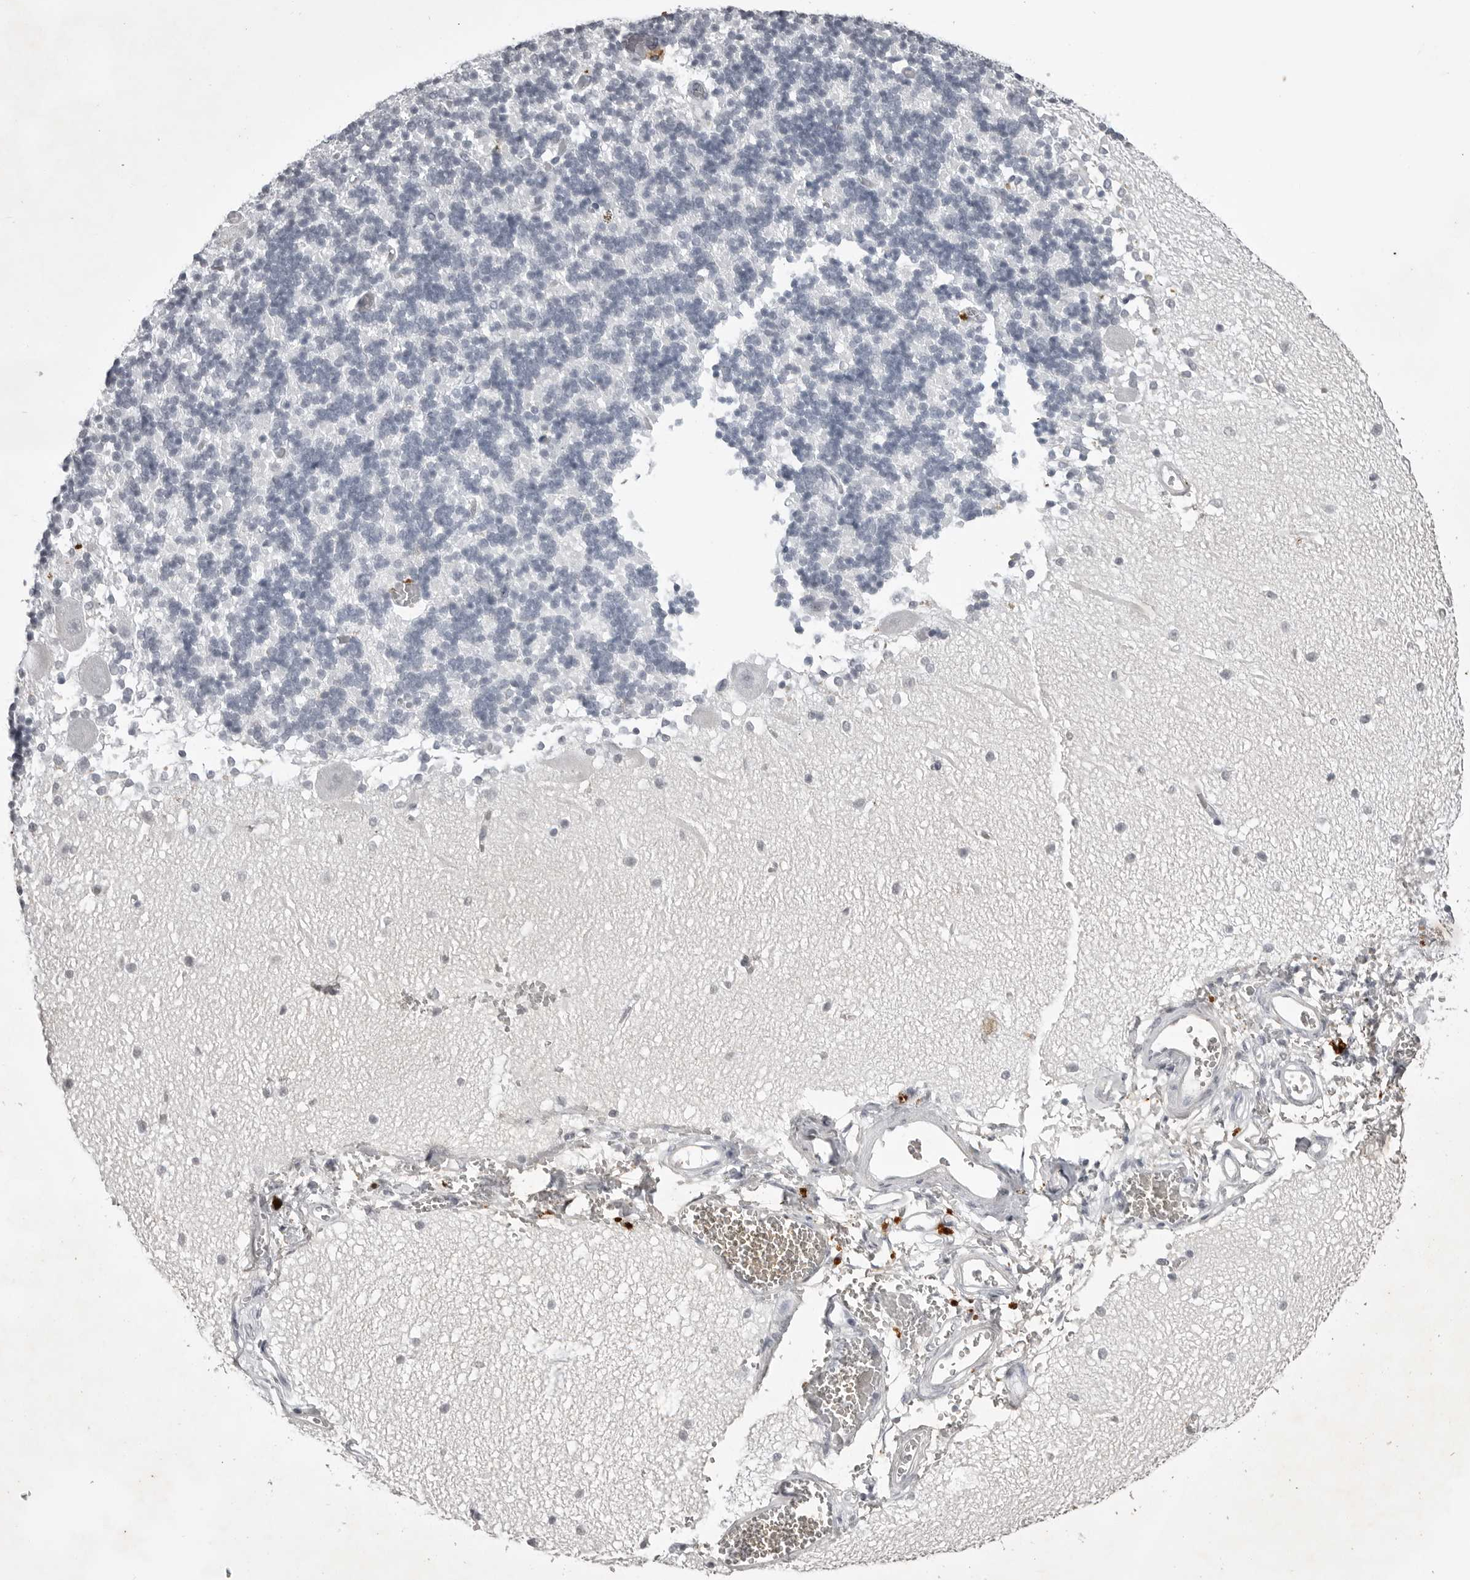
{"staining": {"intensity": "negative", "quantity": "none", "location": "none"}, "tissue": "cerebellum", "cell_type": "Cells in granular layer", "image_type": "normal", "snomed": [{"axis": "morphology", "description": "Normal tissue, NOS"}, {"axis": "topography", "description": "Cerebellum"}], "caption": "This micrograph is of benign cerebellum stained with immunohistochemistry to label a protein in brown with the nuclei are counter-stained blue. There is no expression in cells in granular layer. (Brightfield microscopy of DAB (3,3'-diaminobenzidine) immunohistochemistry (IHC) at high magnification).", "gene": "RRM1", "patient": {"sex": "male", "age": 37}}